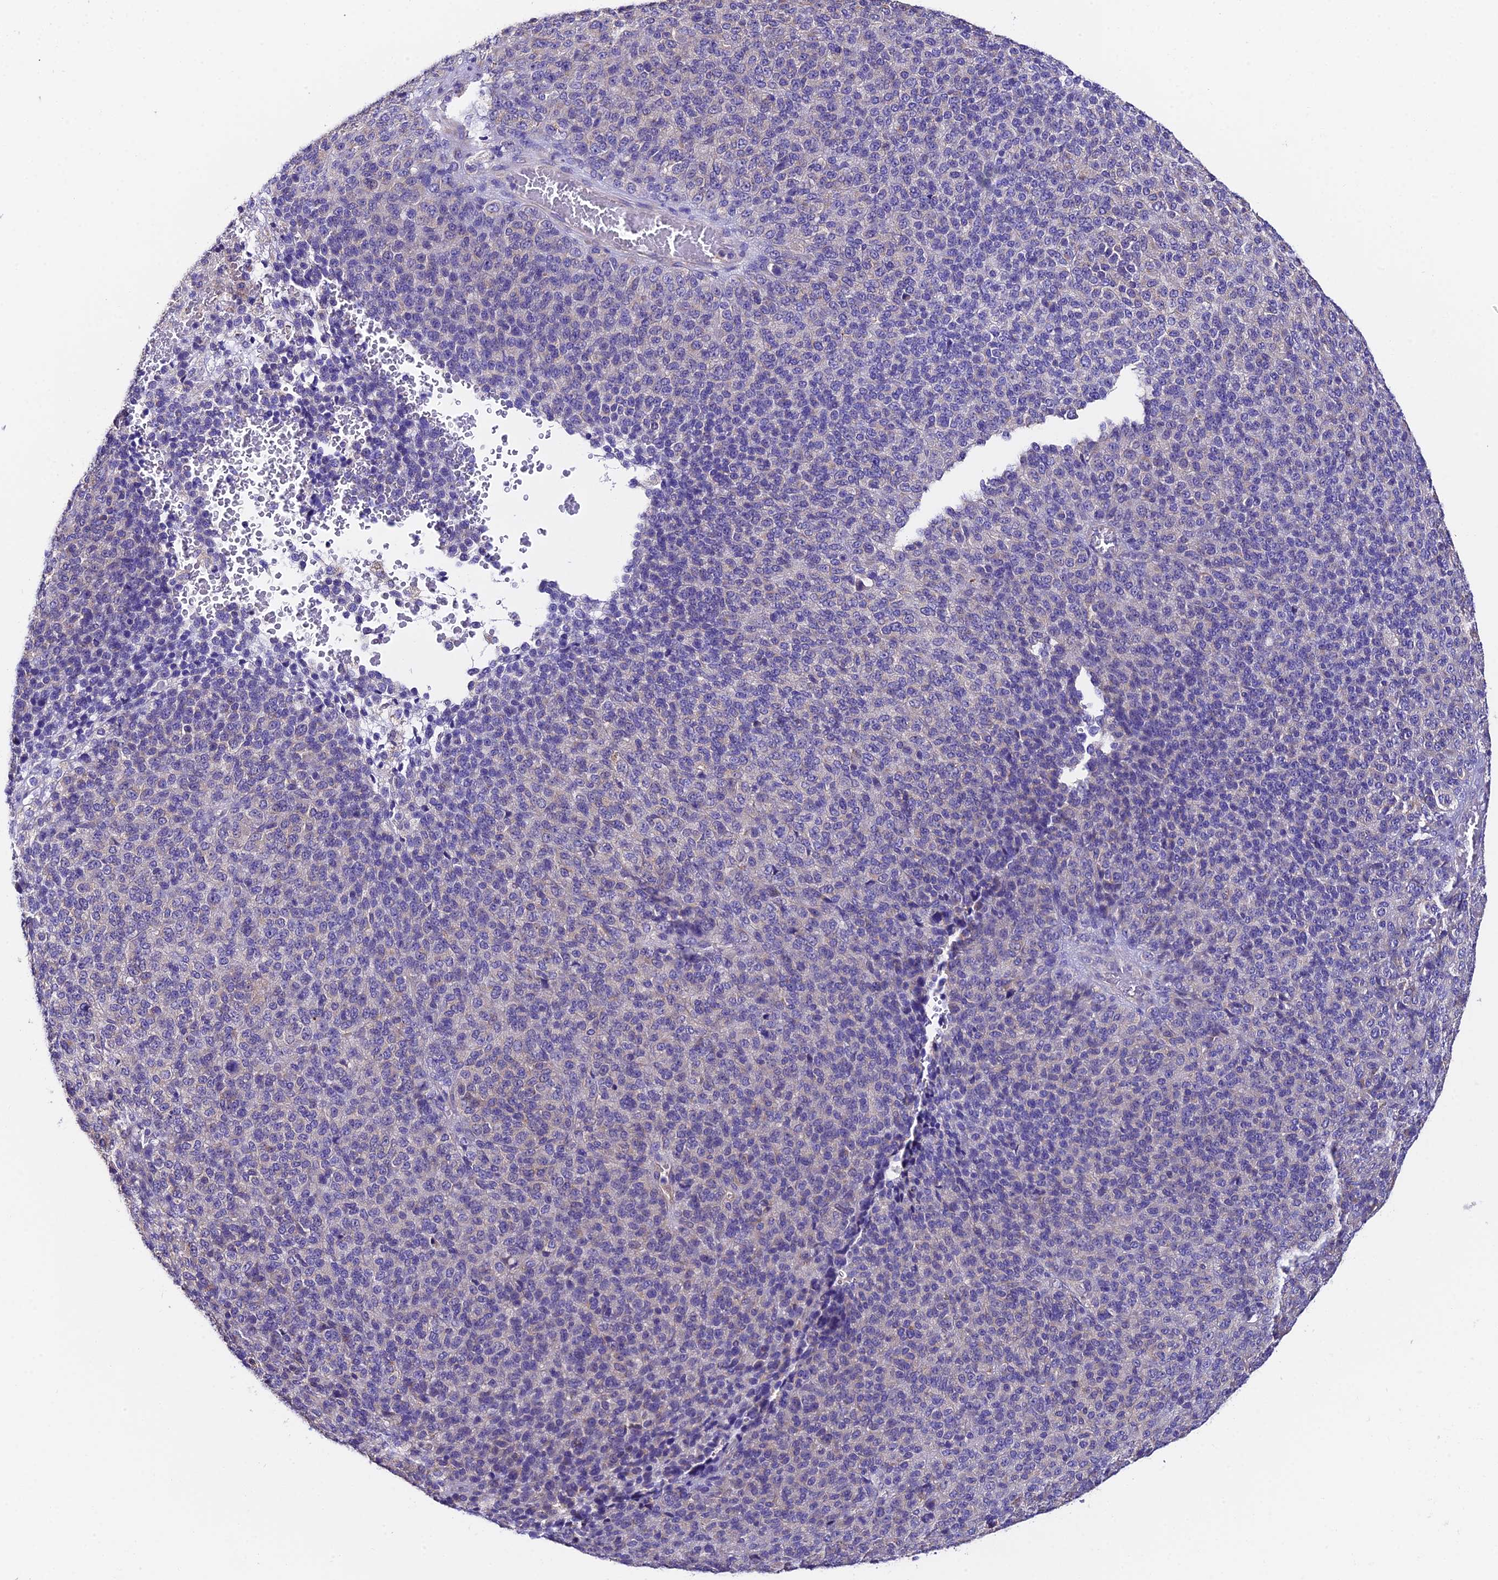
{"staining": {"intensity": "negative", "quantity": "none", "location": "none"}, "tissue": "melanoma", "cell_type": "Tumor cells", "image_type": "cancer", "snomed": [{"axis": "morphology", "description": "Malignant melanoma, Metastatic site"}, {"axis": "topography", "description": "Brain"}], "caption": "Malignant melanoma (metastatic site) was stained to show a protein in brown. There is no significant positivity in tumor cells.", "gene": "QRFP", "patient": {"sex": "female", "age": 56}}